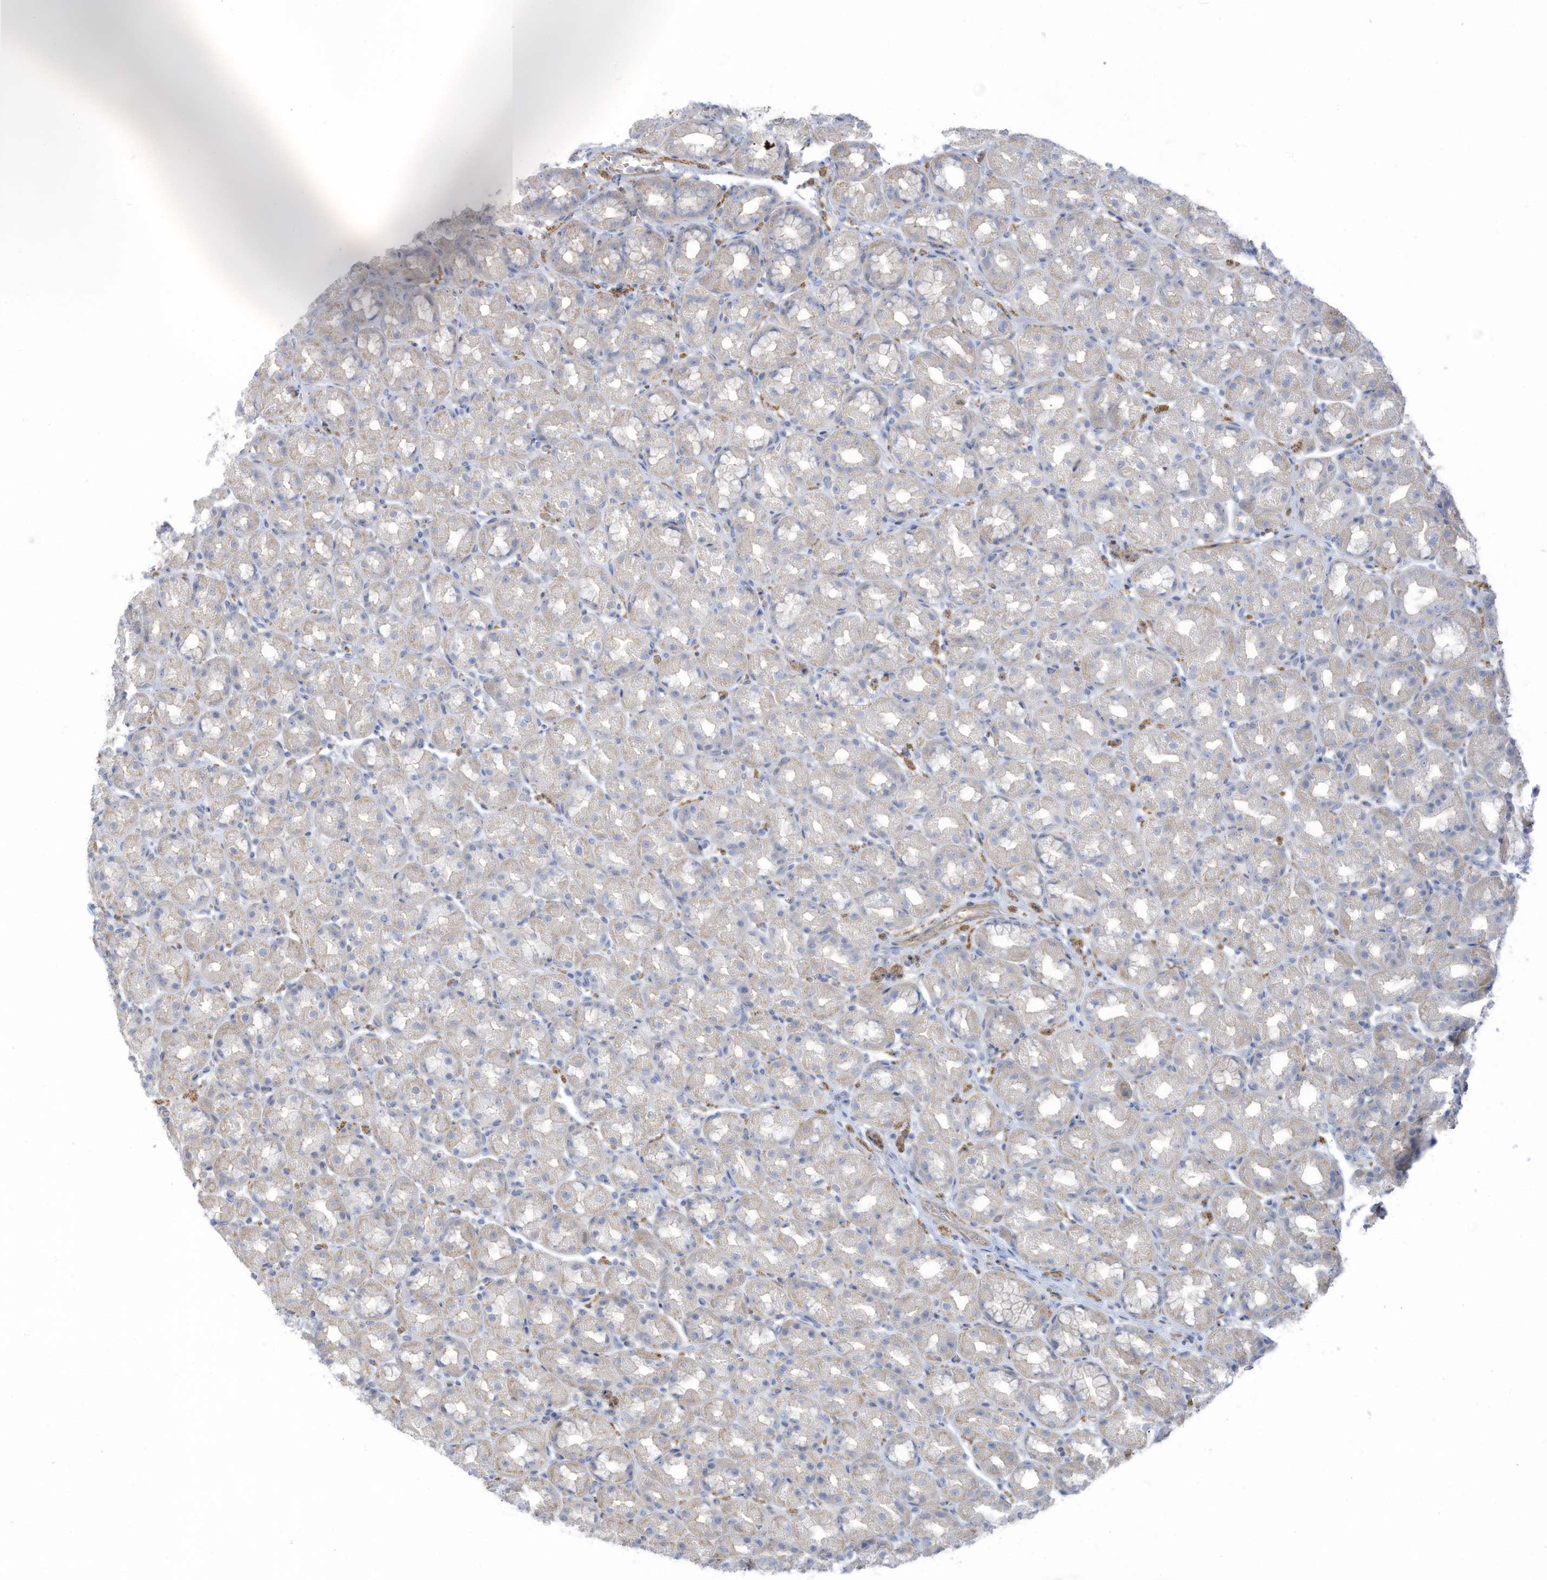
{"staining": {"intensity": "weak", "quantity": "<25%", "location": "cytoplasmic/membranous"}, "tissue": "stomach", "cell_type": "Glandular cells", "image_type": "normal", "snomed": [{"axis": "morphology", "description": "Normal tissue, NOS"}, {"axis": "topography", "description": "Stomach, upper"}], "caption": "Photomicrograph shows no significant protein positivity in glandular cells of benign stomach. (IHC, brightfield microscopy, high magnification).", "gene": "ZNF846", "patient": {"sex": "male", "age": 68}}